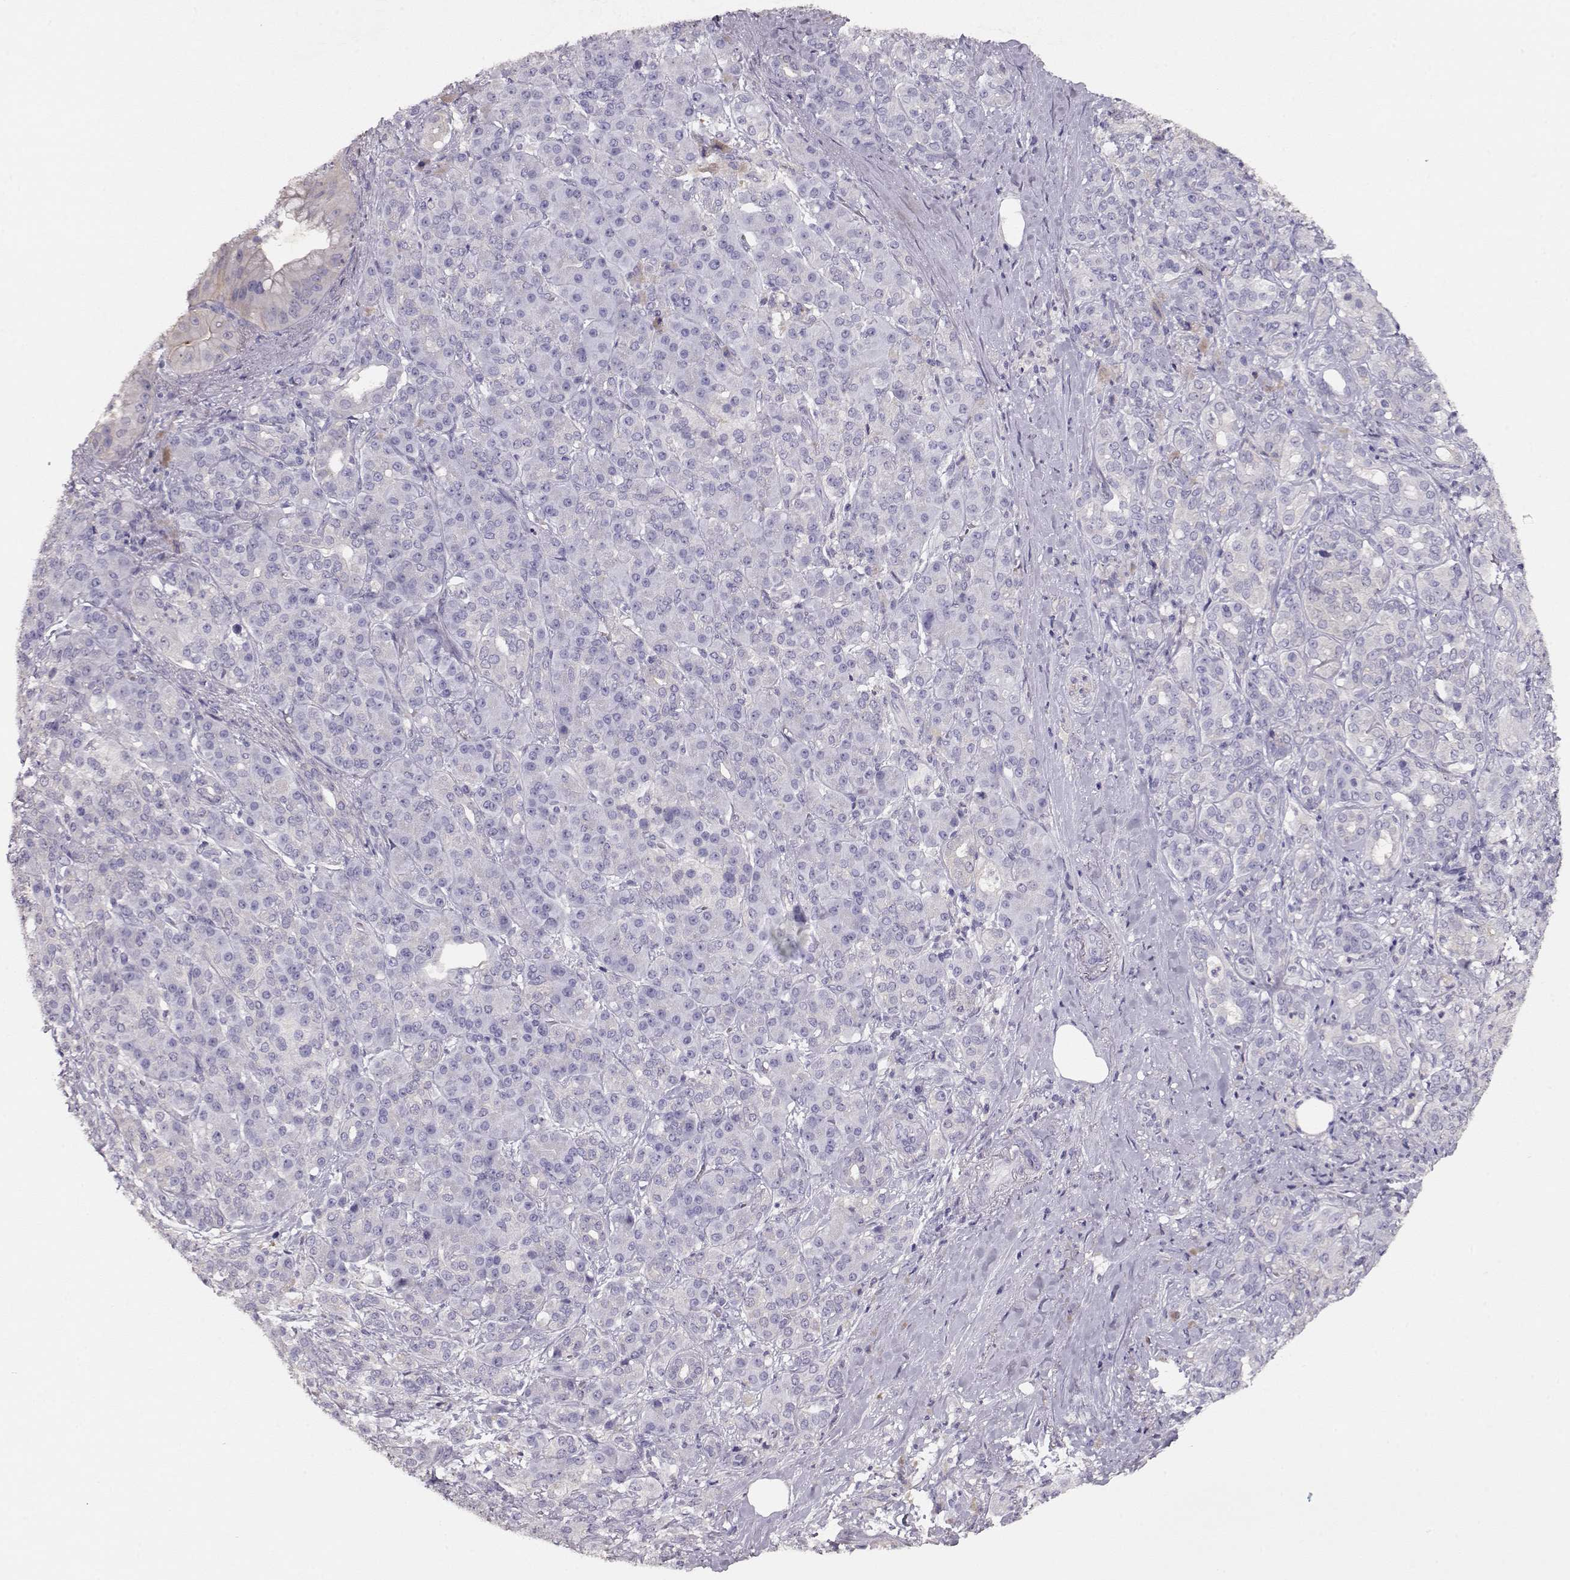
{"staining": {"intensity": "negative", "quantity": "none", "location": "none"}, "tissue": "pancreatic cancer", "cell_type": "Tumor cells", "image_type": "cancer", "snomed": [{"axis": "morphology", "description": "Normal tissue, NOS"}, {"axis": "morphology", "description": "Inflammation, NOS"}, {"axis": "morphology", "description": "Adenocarcinoma, NOS"}, {"axis": "topography", "description": "Pancreas"}], "caption": "Tumor cells are negative for brown protein staining in pancreatic cancer. Nuclei are stained in blue.", "gene": "NDRG4", "patient": {"sex": "male", "age": 57}}